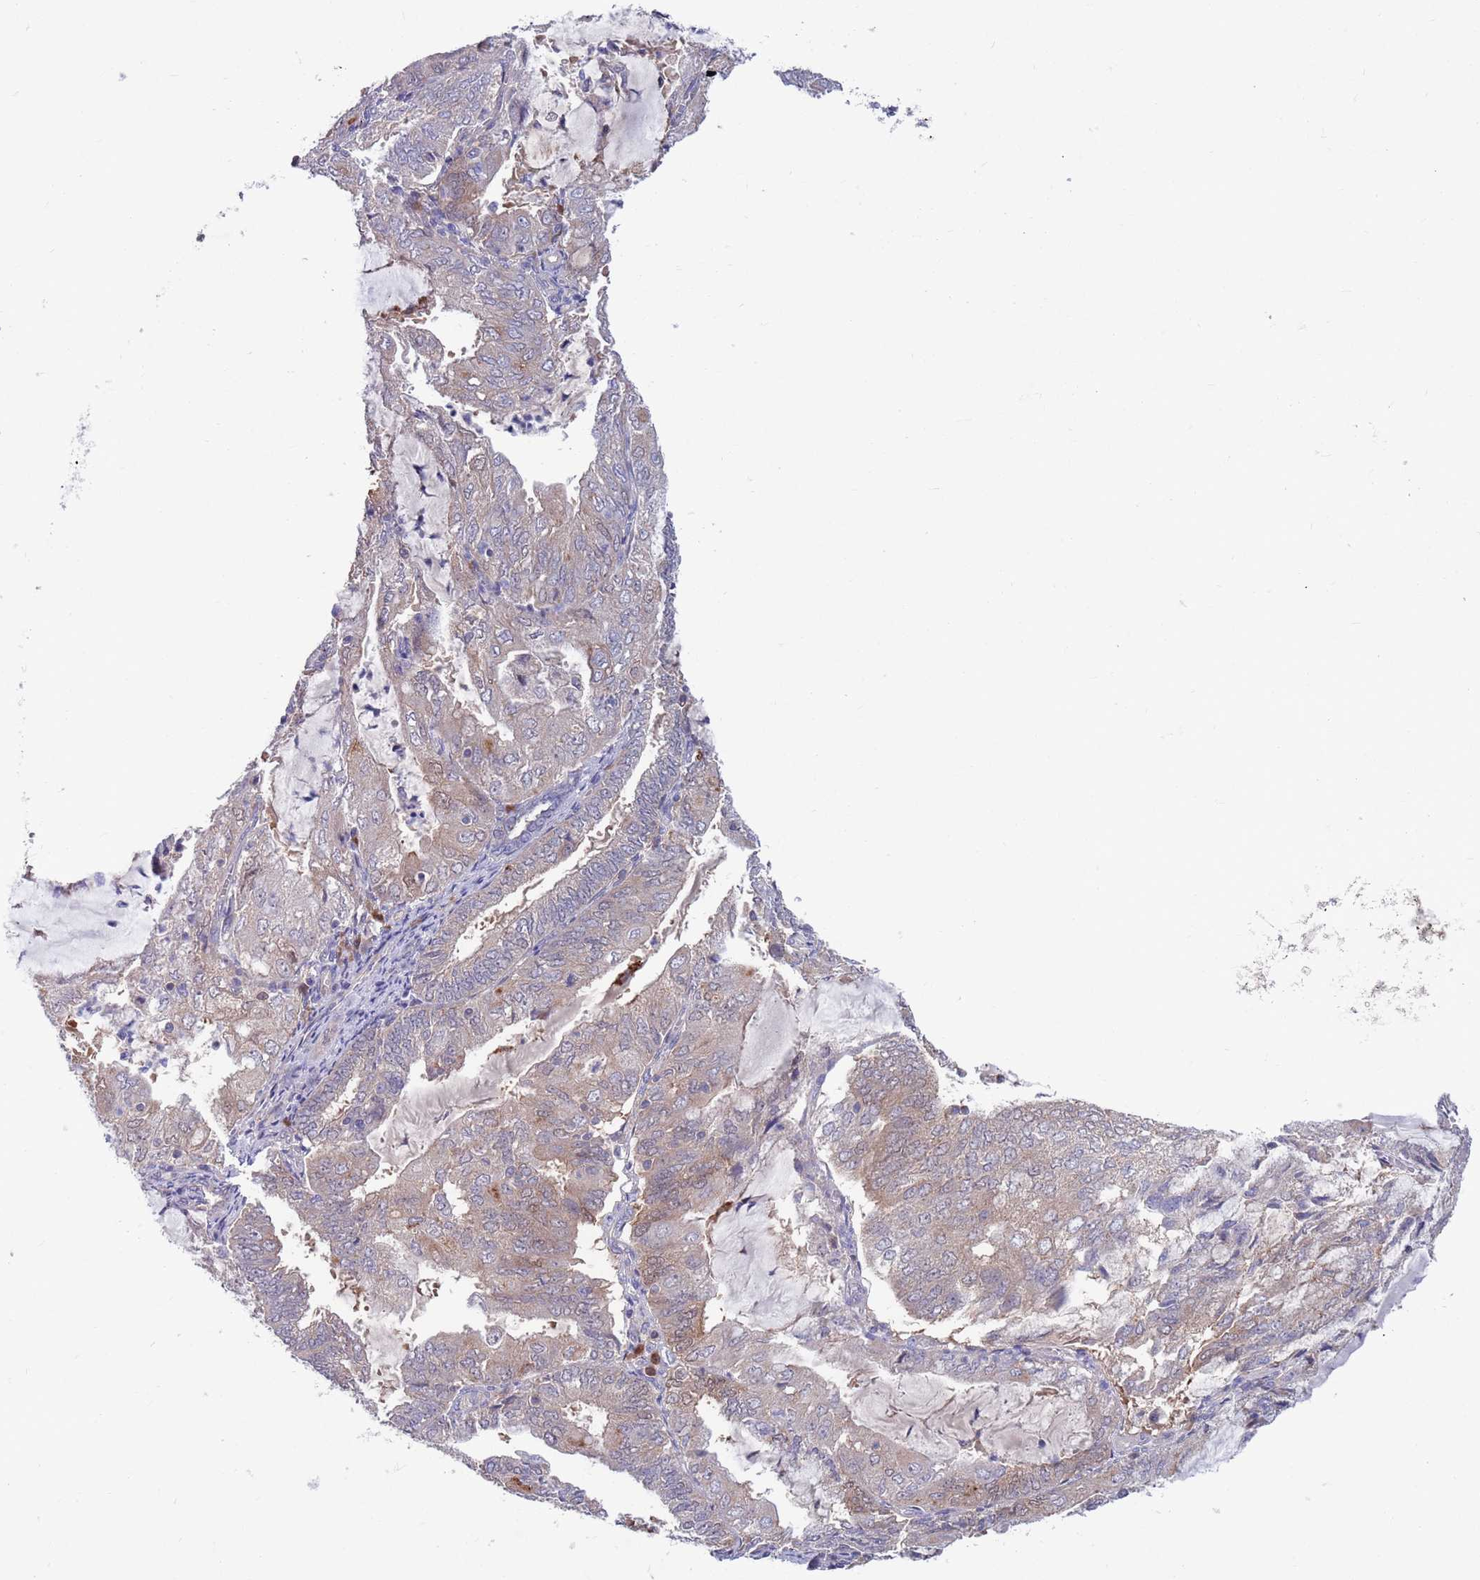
{"staining": {"intensity": "weak", "quantity": ">75%", "location": "cytoplasmic/membranous"}, "tissue": "endometrial cancer", "cell_type": "Tumor cells", "image_type": "cancer", "snomed": [{"axis": "morphology", "description": "Adenocarcinoma, NOS"}, {"axis": "topography", "description": "Endometrium"}], "caption": "IHC photomicrograph of neoplastic tissue: endometrial cancer (adenocarcinoma) stained using immunohistochemistry shows low levels of weak protein expression localized specifically in the cytoplasmic/membranous of tumor cells, appearing as a cytoplasmic/membranous brown color.", "gene": "KLHL29", "patient": {"sex": "female", "age": 81}}